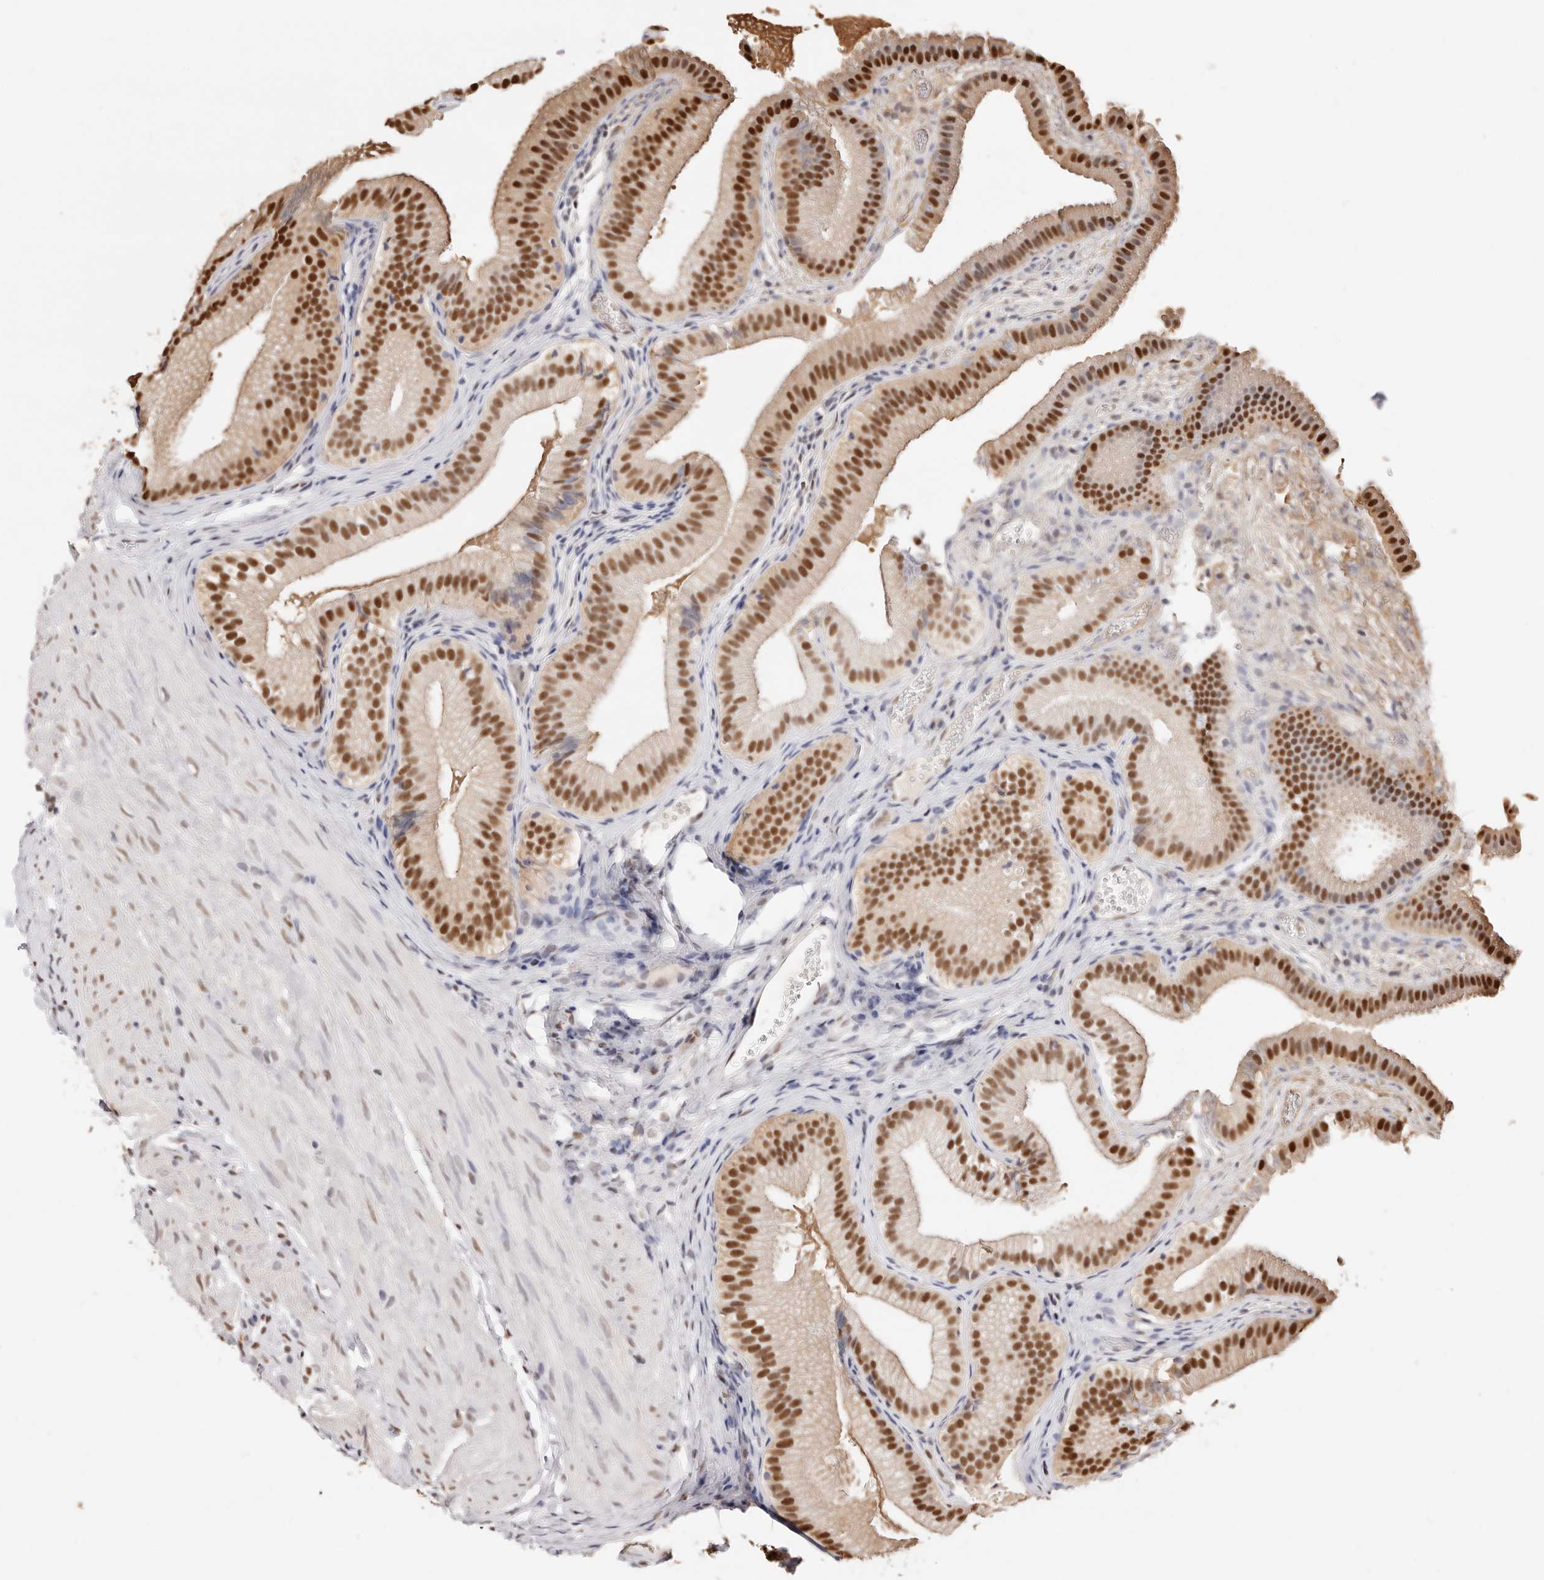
{"staining": {"intensity": "strong", "quantity": ">75%", "location": "cytoplasmic/membranous,nuclear"}, "tissue": "gallbladder", "cell_type": "Glandular cells", "image_type": "normal", "snomed": [{"axis": "morphology", "description": "Normal tissue, NOS"}, {"axis": "topography", "description": "Gallbladder"}], "caption": "Benign gallbladder displays strong cytoplasmic/membranous,nuclear staining in approximately >75% of glandular cells The protein of interest is shown in brown color, while the nuclei are stained blue..", "gene": "TKT", "patient": {"sex": "female", "age": 30}}